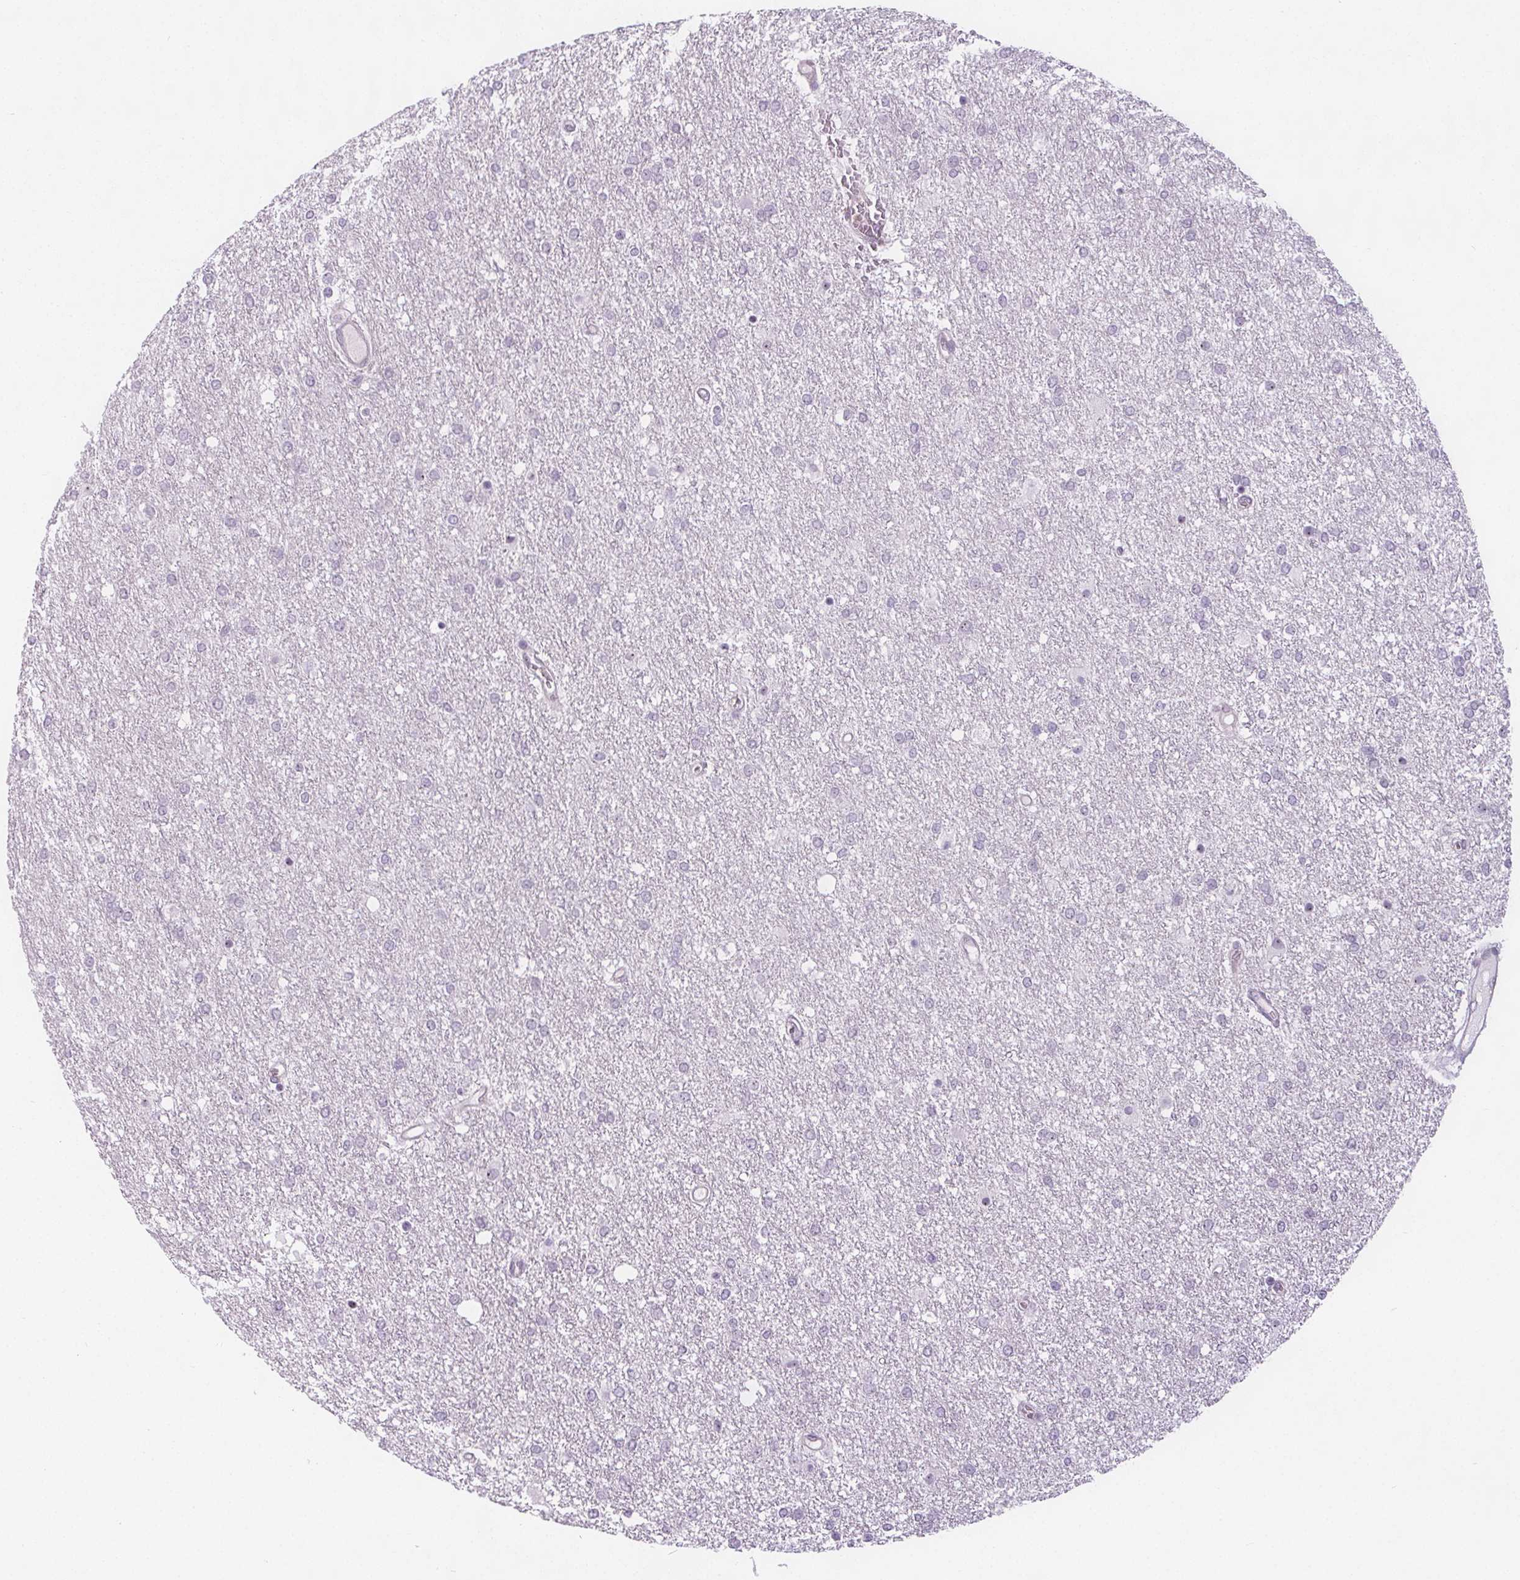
{"staining": {"intensity": "moderate", "quantity": "<25%", "location": "nuclear"}, "tissue": "glioma", "cell_type": "Tumor cells", "image_type": "cancer", "snomed": [{"axis": "morphology", "description": "Glioma, malignant, High grade"}, {"axis": "topography", "description": "Brain"}], "caption": "Immunohistochemical staining of human high-grade glioma (malignant) exhibits low levels of moderate nuclear staining in about <25% of tumor cells. Using DAB (brown) and hematoxylin (blue) stains, captured at high magnification using brightfield microscopy.", "gene": "NOLC1", "patient": {"sex": "female", "age": 61}}